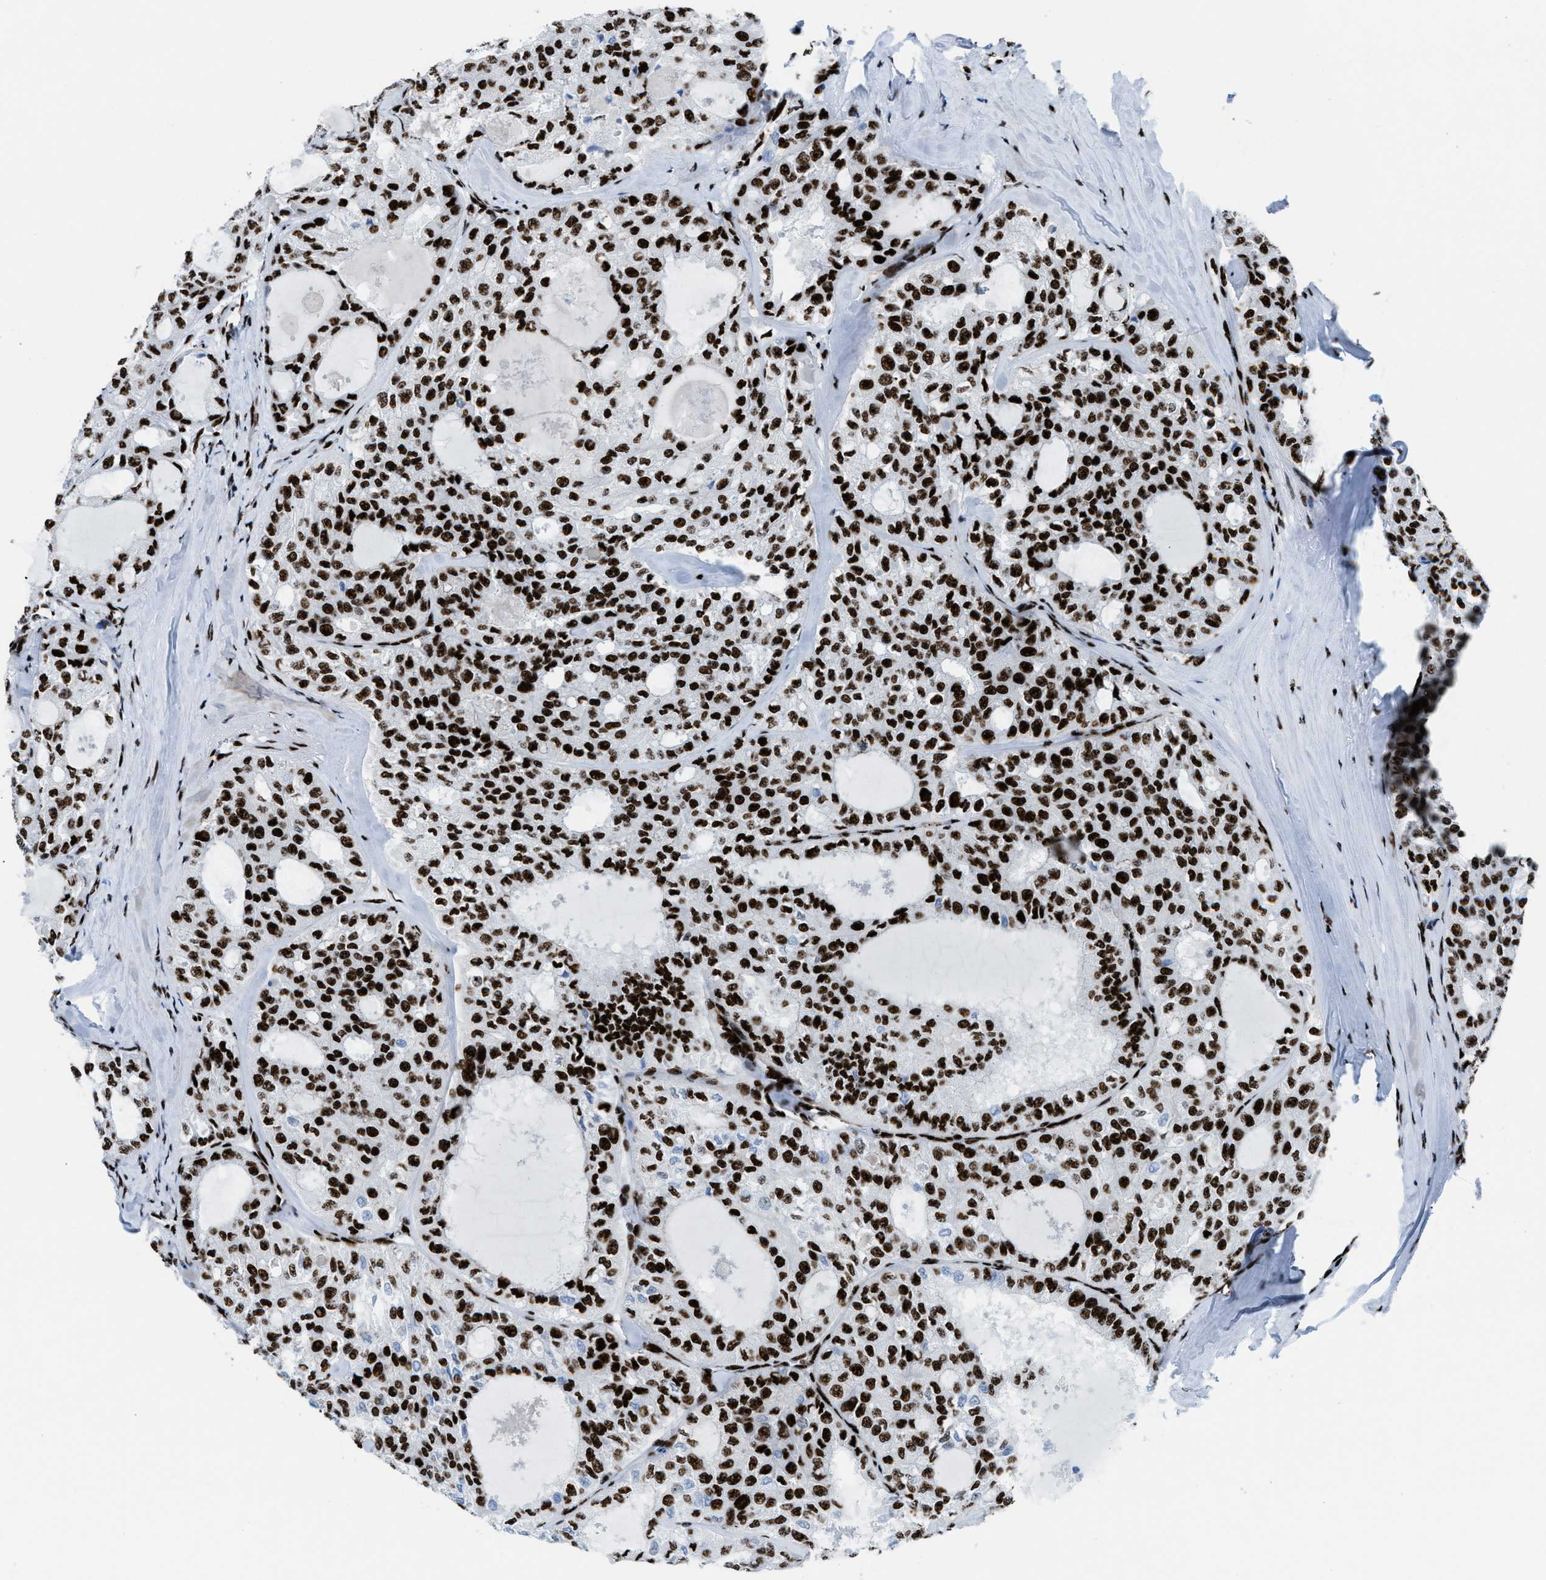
{"staining": {"intensity": "strong", "quantity": ">75%", "location": "nuclear"}, "tissue": "thyroid cancer", "cell_type": "Tumor cells", "image_type": "cancer", "snomed": [{"axis": "morphology", "description": "Follicular adenoma carcinoma, NOS"}, {"axis": "topography", "description": "Thyroid gland"}], "caption": "Thyroid cancer (follicular adenoma carcinoma) stained for a protein shows strong nuclear positivity in tumor cells.", "gene": "NONO", "patient": {"sex": "male", "age": 75}}